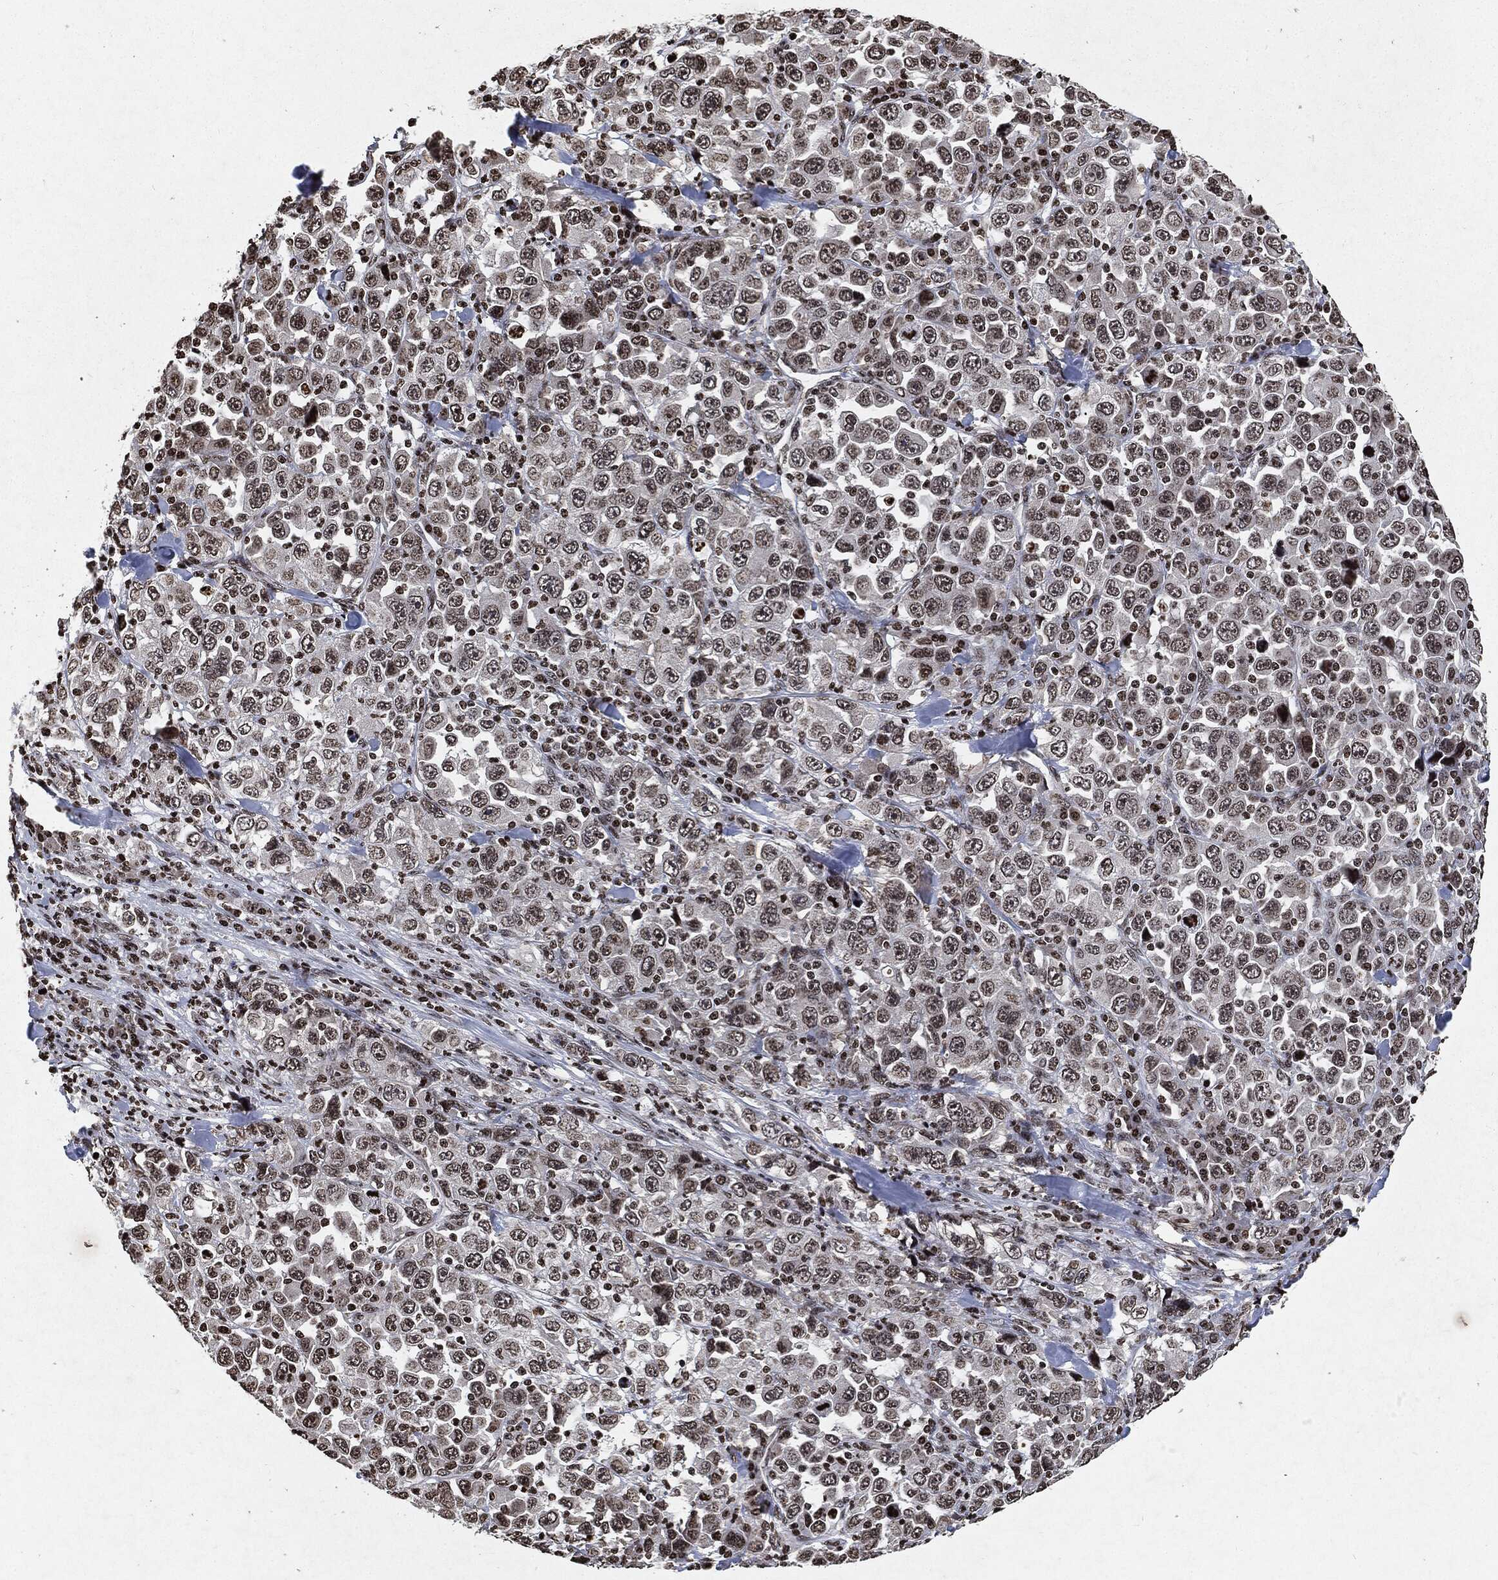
{"staining": {"intensity": "weak", "quantity": "25%-75%", "location": "nuclear"}, "tissue": "stomach cancer", "cell_type": "Tumor cells", "image_type": "cancer", "snomed": [{"axis": "morphology", "description": "Normal tissue, NOS"}, {"axis": "morphology", "description": "Adenocarcinoma, NOS"}, {"axis": "topography", "description": "Stomach, upper"}, {"axis": "topography", "description": "Stomach"}], "caption": "Weak nuclear positivity is seen in about 25%-75% of tumor cells in stomach adenocarcinoma.", "gene": "JUN", "patient": {"sex": "male", "age": 59}}